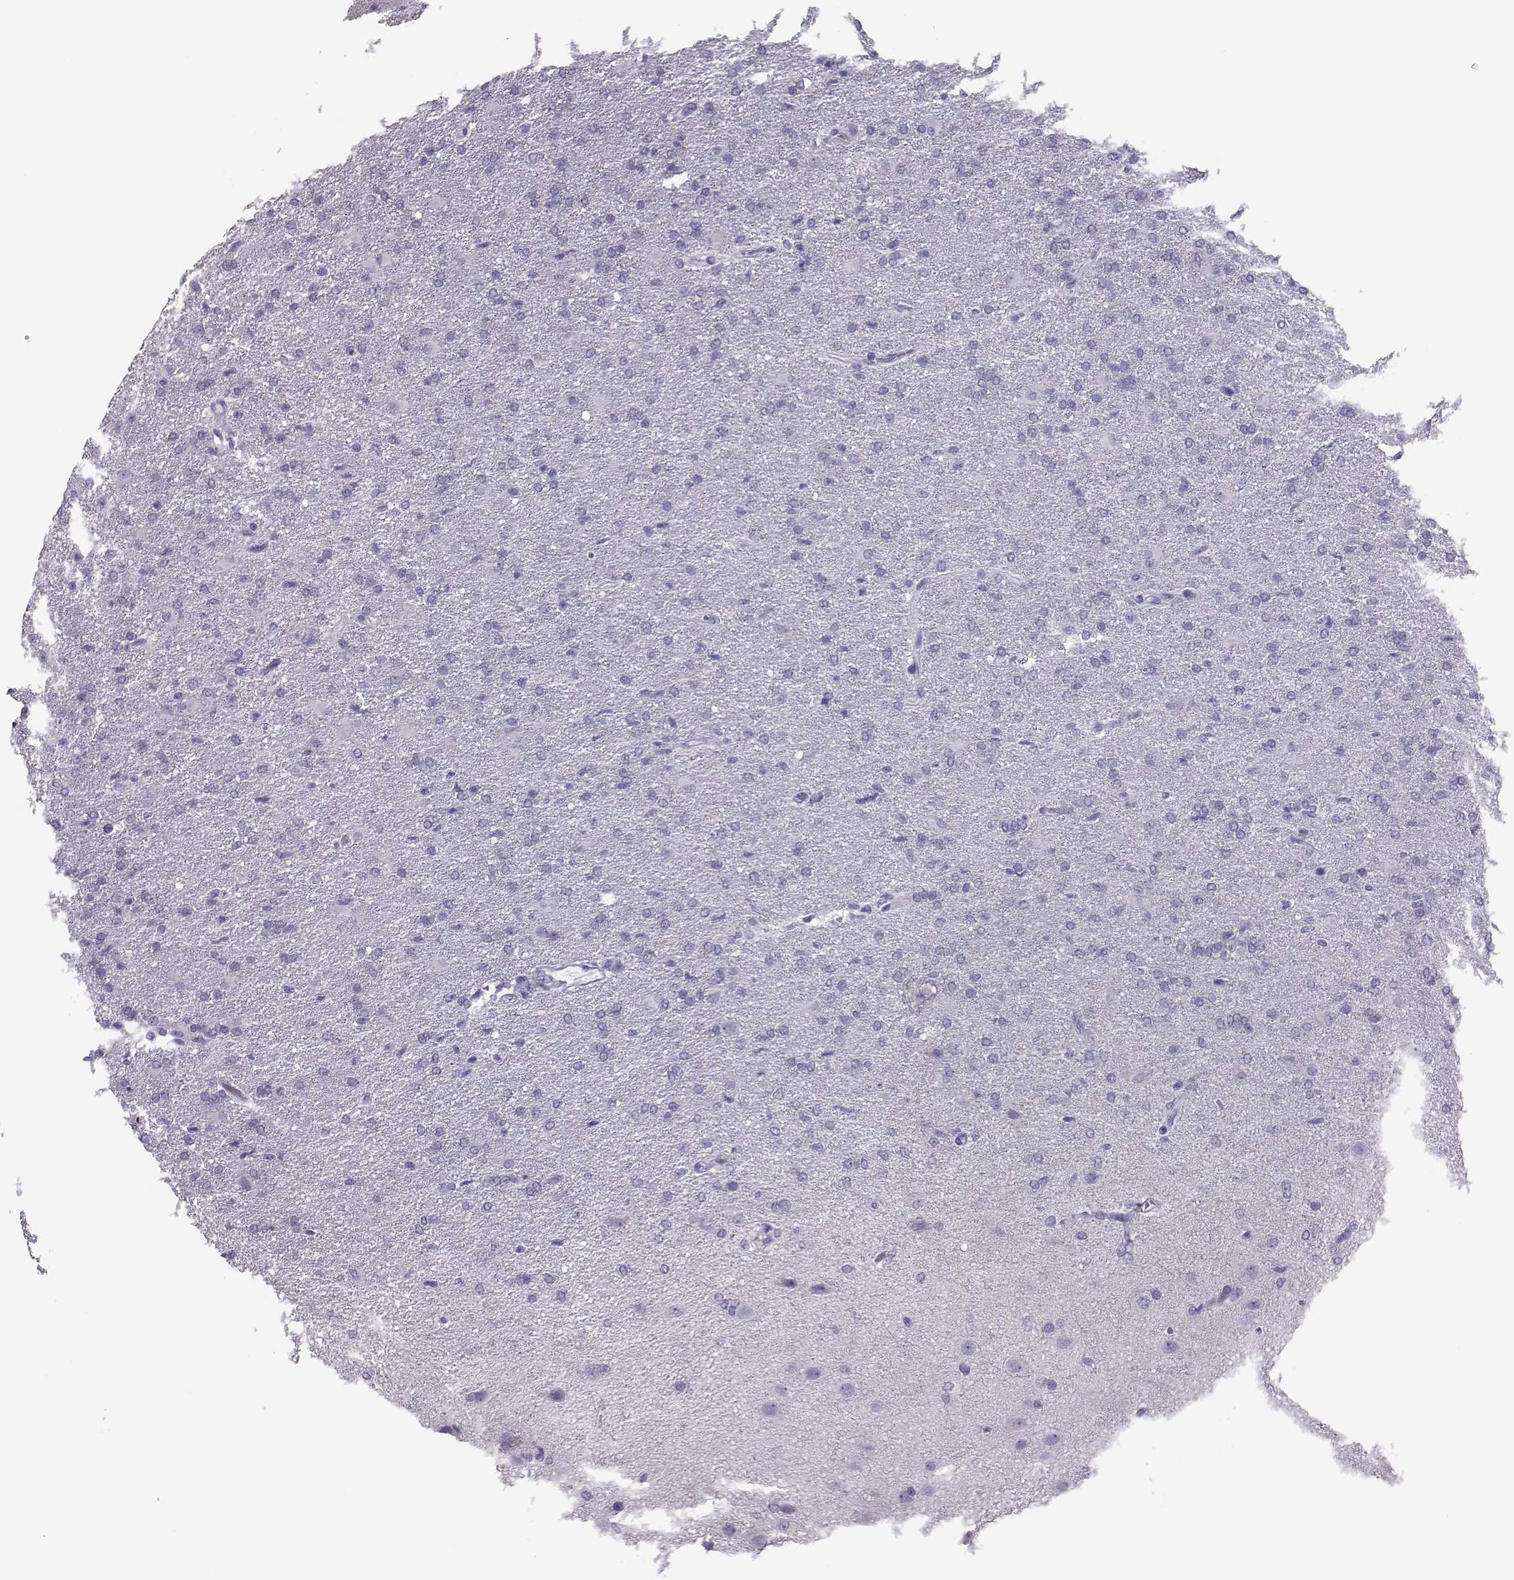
{"staining": {"intensity": "negative", "quantity": "none", "location": "none"}, "tissue": "glioma", "cell_type": "Tumor cells", "image_type": "cancer", "snomed": [{"axis": "morphology", "description": "Glioma, malignant, High grade"}, {"axis": "topography", "description": "Brain"}], "caption": "Immunohistochemistry (IHC) photomicrograph of human high-grade glioma (malignant) stained for a protein (brown), which shows no expression in tumor cells.", "gene": "TRPM7", "patient": {"sex": "male", "age": 68}}